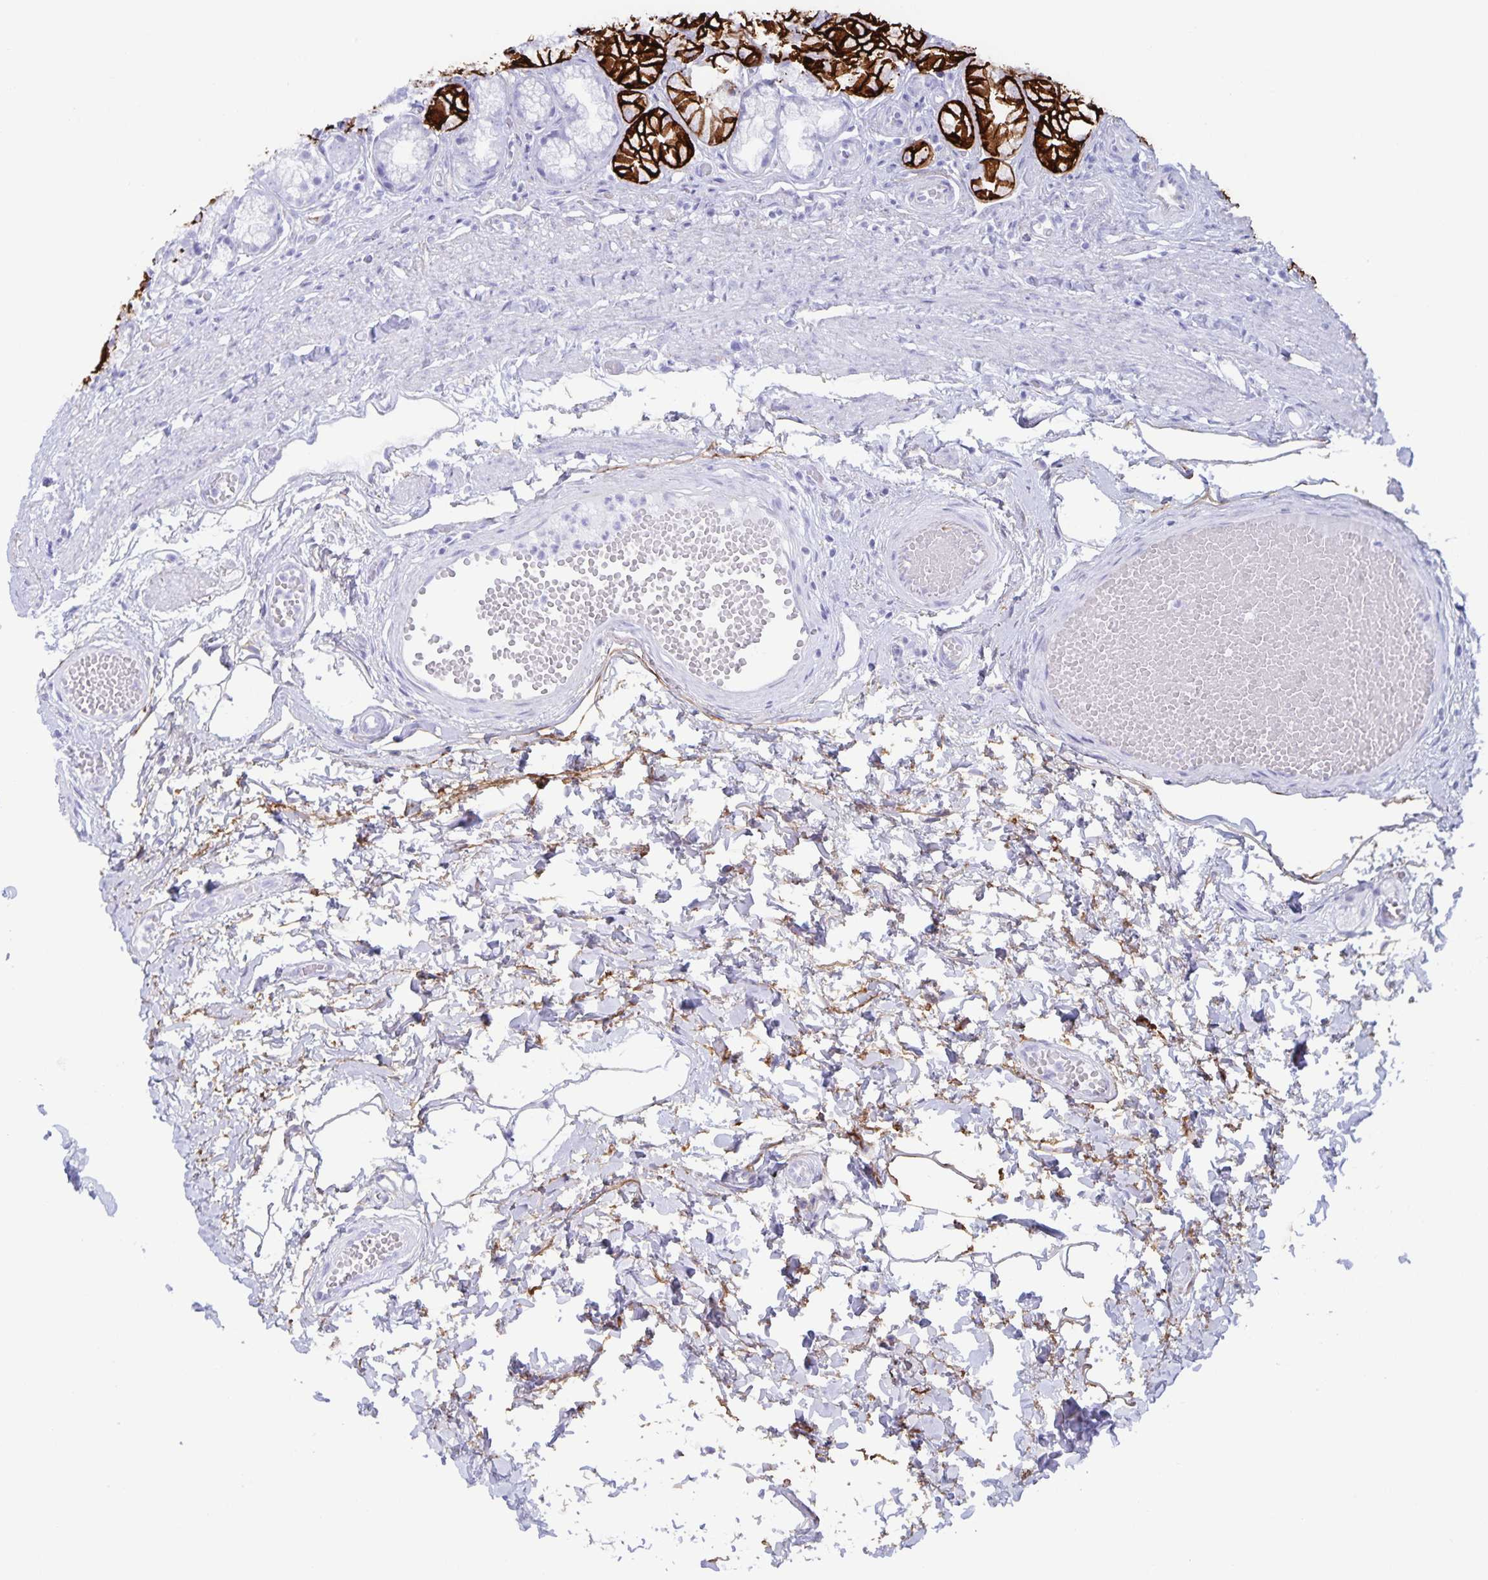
{"staining": {"intensity": "strong", "quantity": "<25%", "location": "cytoplasmic/membranous"}, "tissue": "stomach", "cell_type": "Glandular cells", "image_type": "normal", "snomed": [{"axis": "morphology", "description": "Normal tissue, NOS"}, {"axis": "topography", "description": "Stomach"}], "caption": "Immunohistochemical staining of normal human stomach reveals strong cytoplasmic/membranous protein expression in approximately <25% of glandular cells.", "gene": "AQP4", "patient": {"sex": "male", "age": 70}}